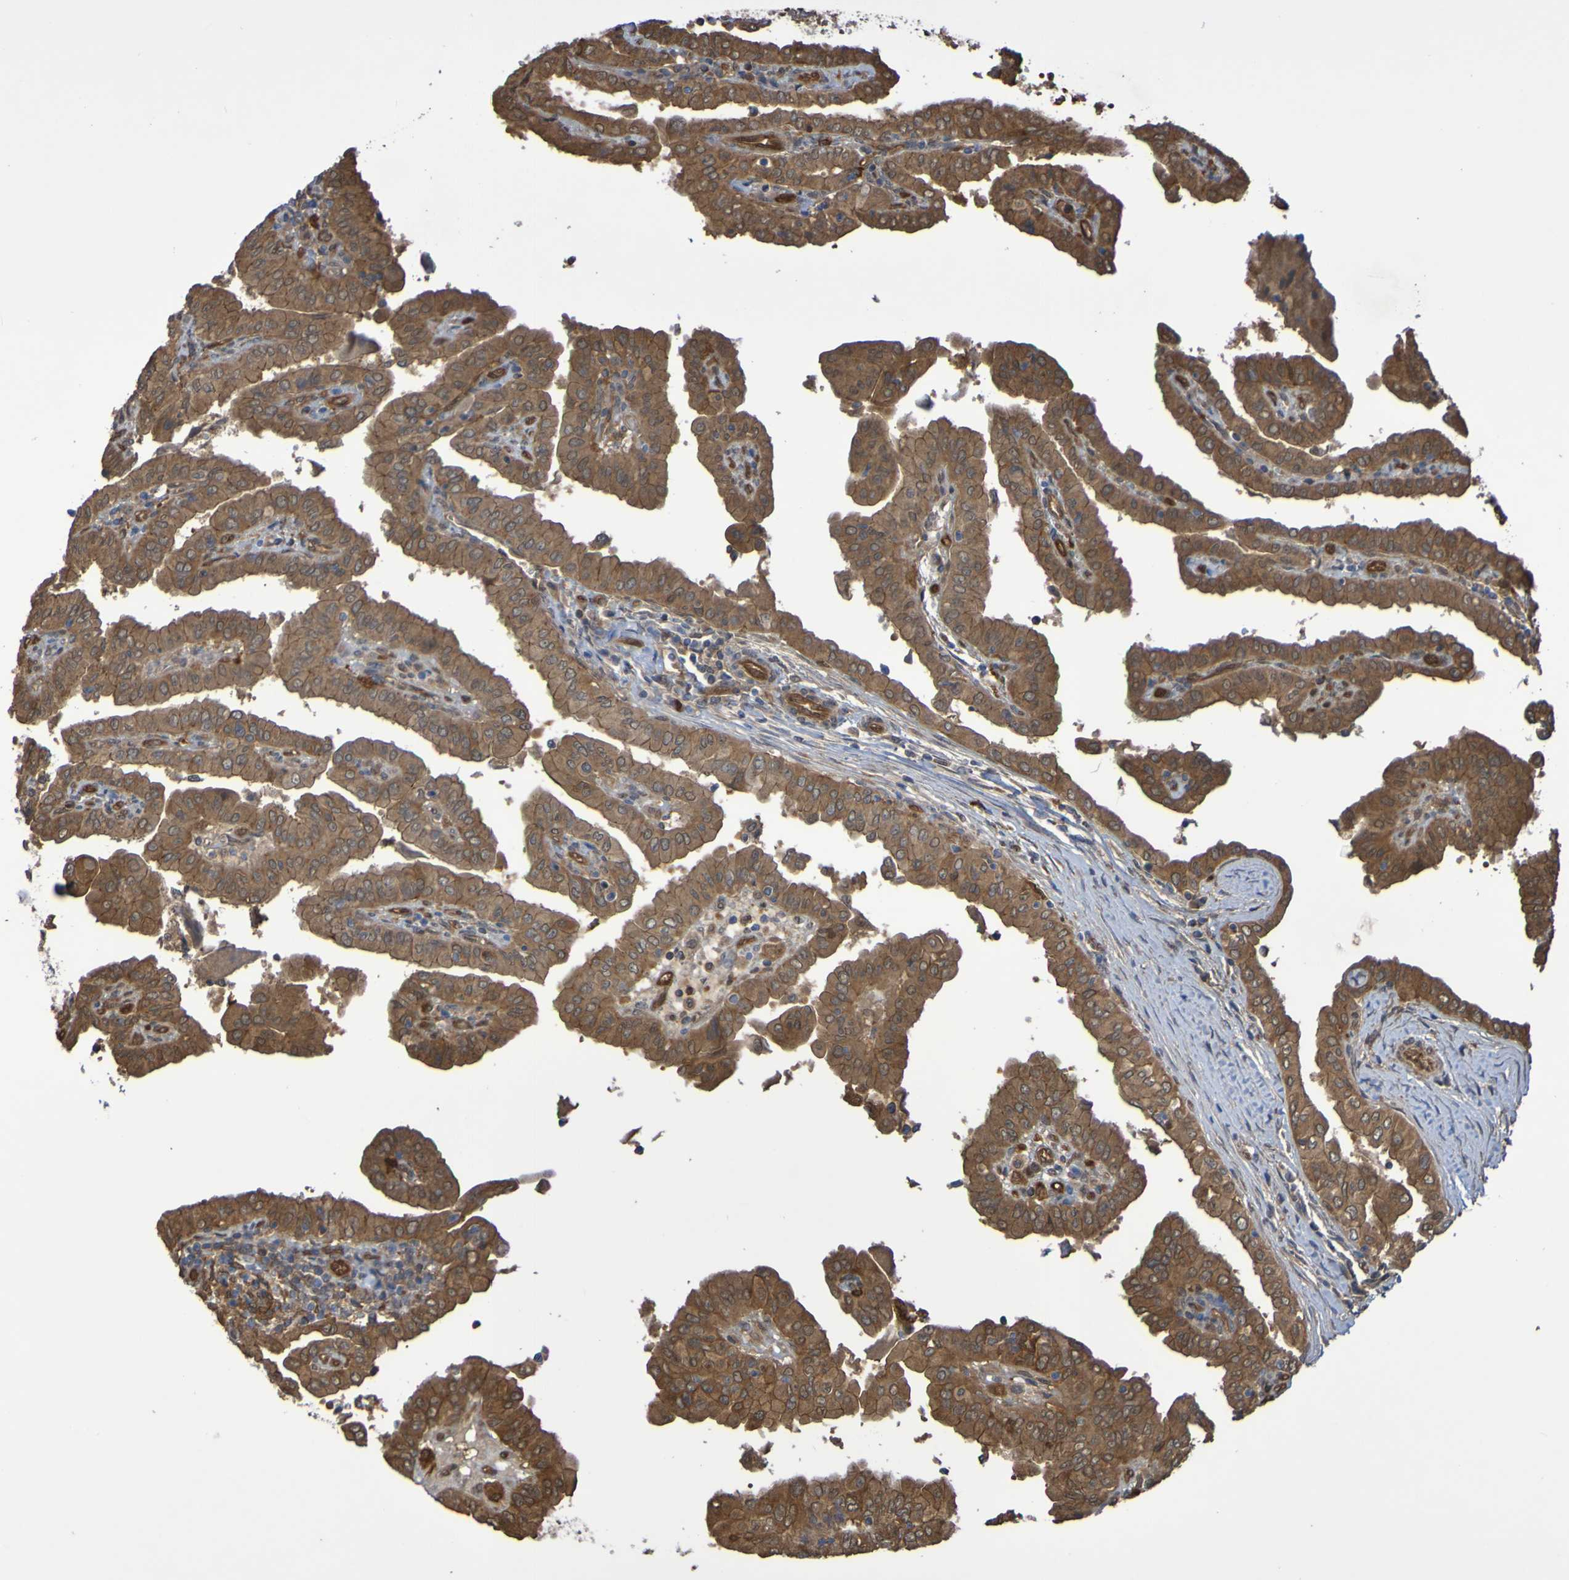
{"staining": {"intensity": "moderate", "quantity": ">75%", "location": "cytoplasmic/membranous"}, "tissue": "thyroid cancer", "cell_type": "Tumor cells", "image_type": "cancer", "snomed": [{"axis": "morphology", "description": "Papillary adenocarcinoma, NOS"}, {"axis": "topography", "description": "Thyroid gland"}], "caption": "Protein expression analysis of human thyroid cancer (papillary adenocarcinoma) reveals moderate cytoplasmic/membranous expression in about >75% of tumor cells.", "gene": "SERPINB6", "patient": {"sex": "male", "age": 33}}